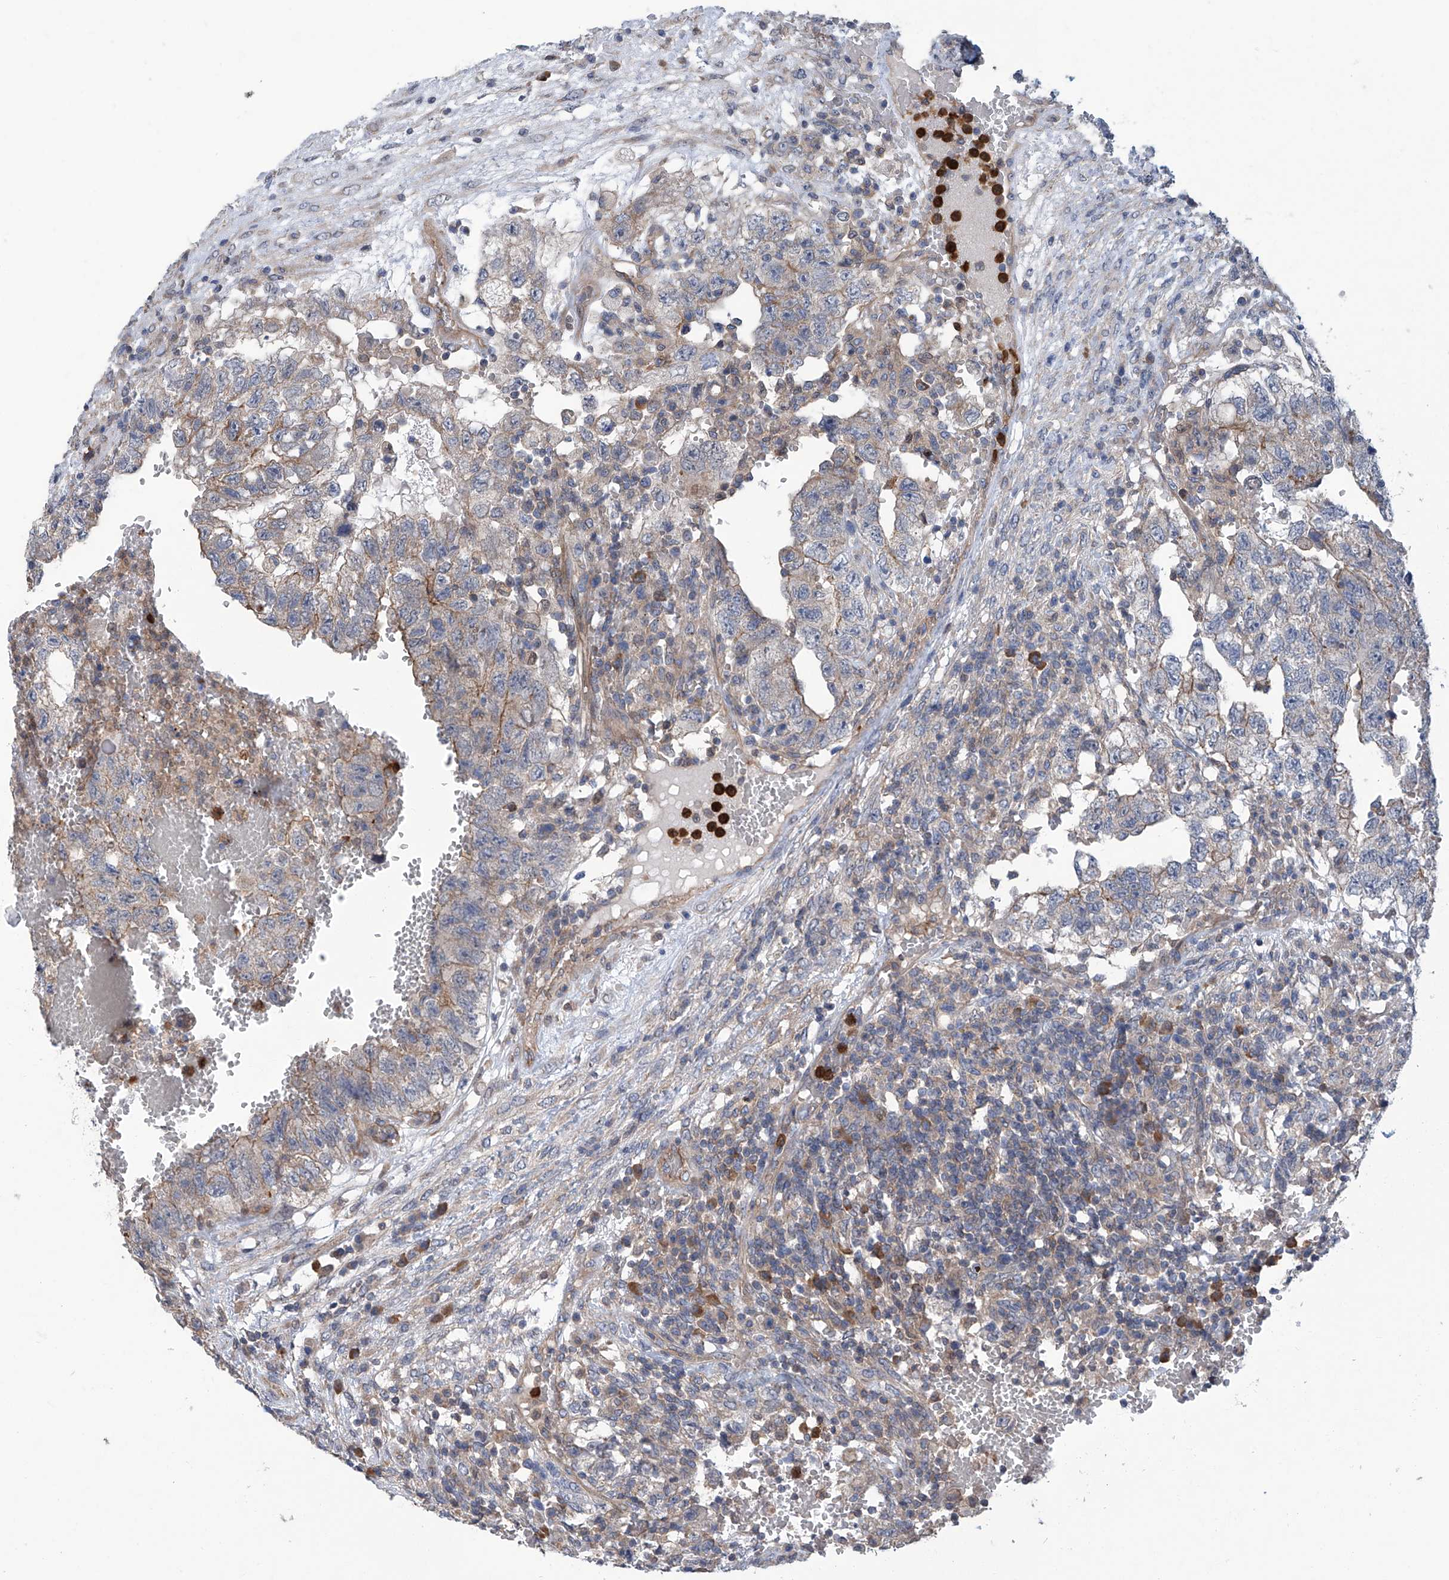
{"staining": {"intensity": "weak", "quantity": "25%-75%", "location": "cytoplasmic/membranous"}, "tissue": "testis cancer", "cell_type": "Tumor cells", "image_type": "cancer", "snomed": [{"axis": "morphology", "description": "Carcinoma, Embryonal, NOS"}, {"axis": "topography", "description": "Testis"}], "caption": "Immunohistochemical staining of human testis cancer shows low levels of weak cytoplasmic/membranous protein staining in about 25%-75% of tumor cells. The staining was performed using DAB (3,3'-diaminobenzidine), with brown indicating positive protein expression. Nuclei are stained blue with hematoxylin.", "gene": "EIF2D", "patient": {"sex": "male", "age": 36}}